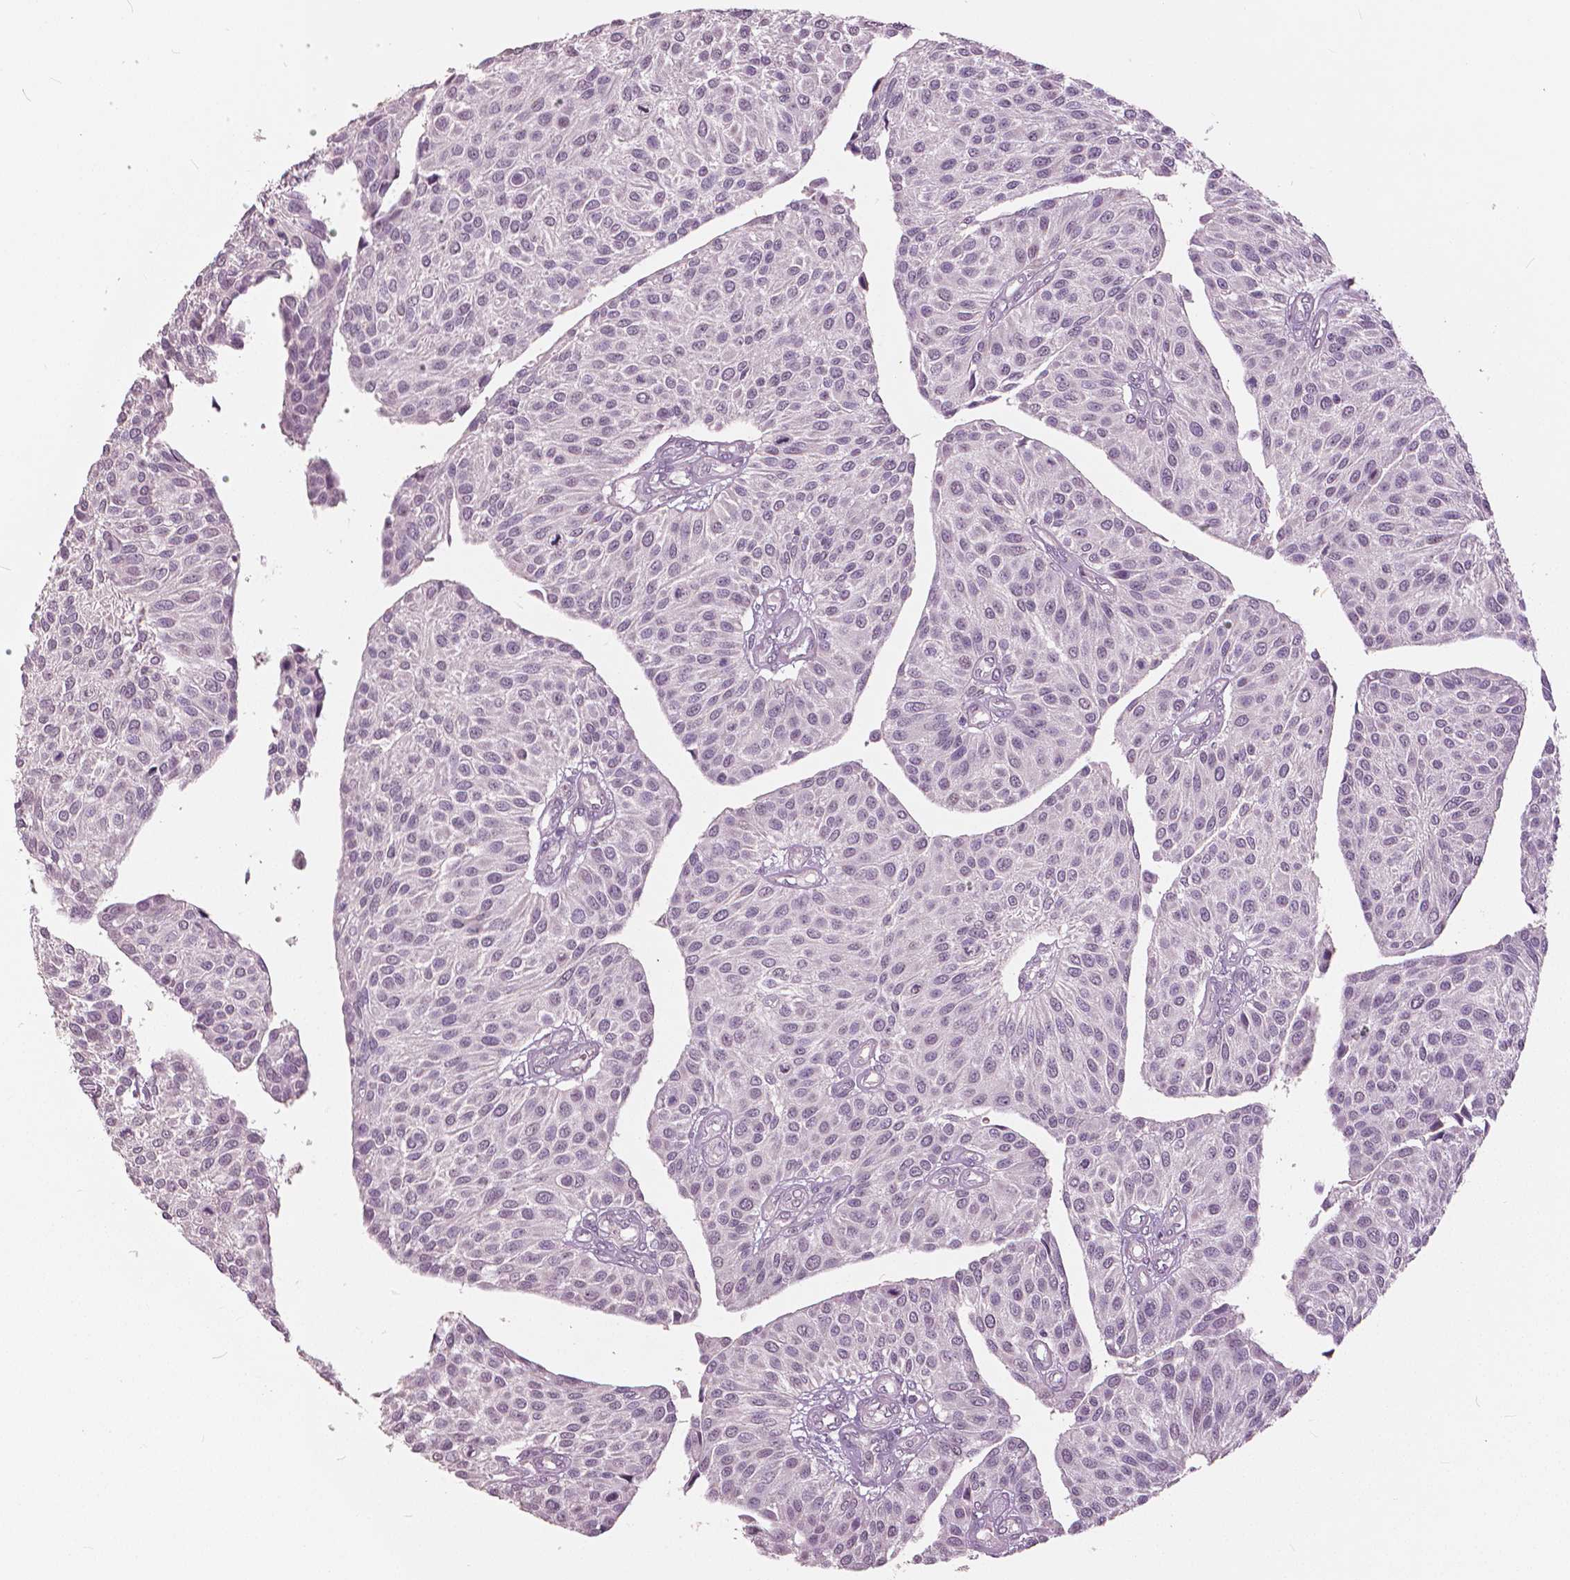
{"staining": {"intensity": "negative", "quantity": "none", "location": "none"}, "tissue": "urothelial cancer", "cell_type": "Tumor cells", "image_type": "cancer", "snomed": [{"axis": "morphology", "description": "Urothelial carcinoma, NOS"}, {"axis": "topography", "description": "Urinary bladder"}], "caption": "Immunohistochemical staining of urothelial cancer reveals no significant positivity in tumor cells.", "gene": "NANOG", "patient": {"sex": "male", "age": 55}}